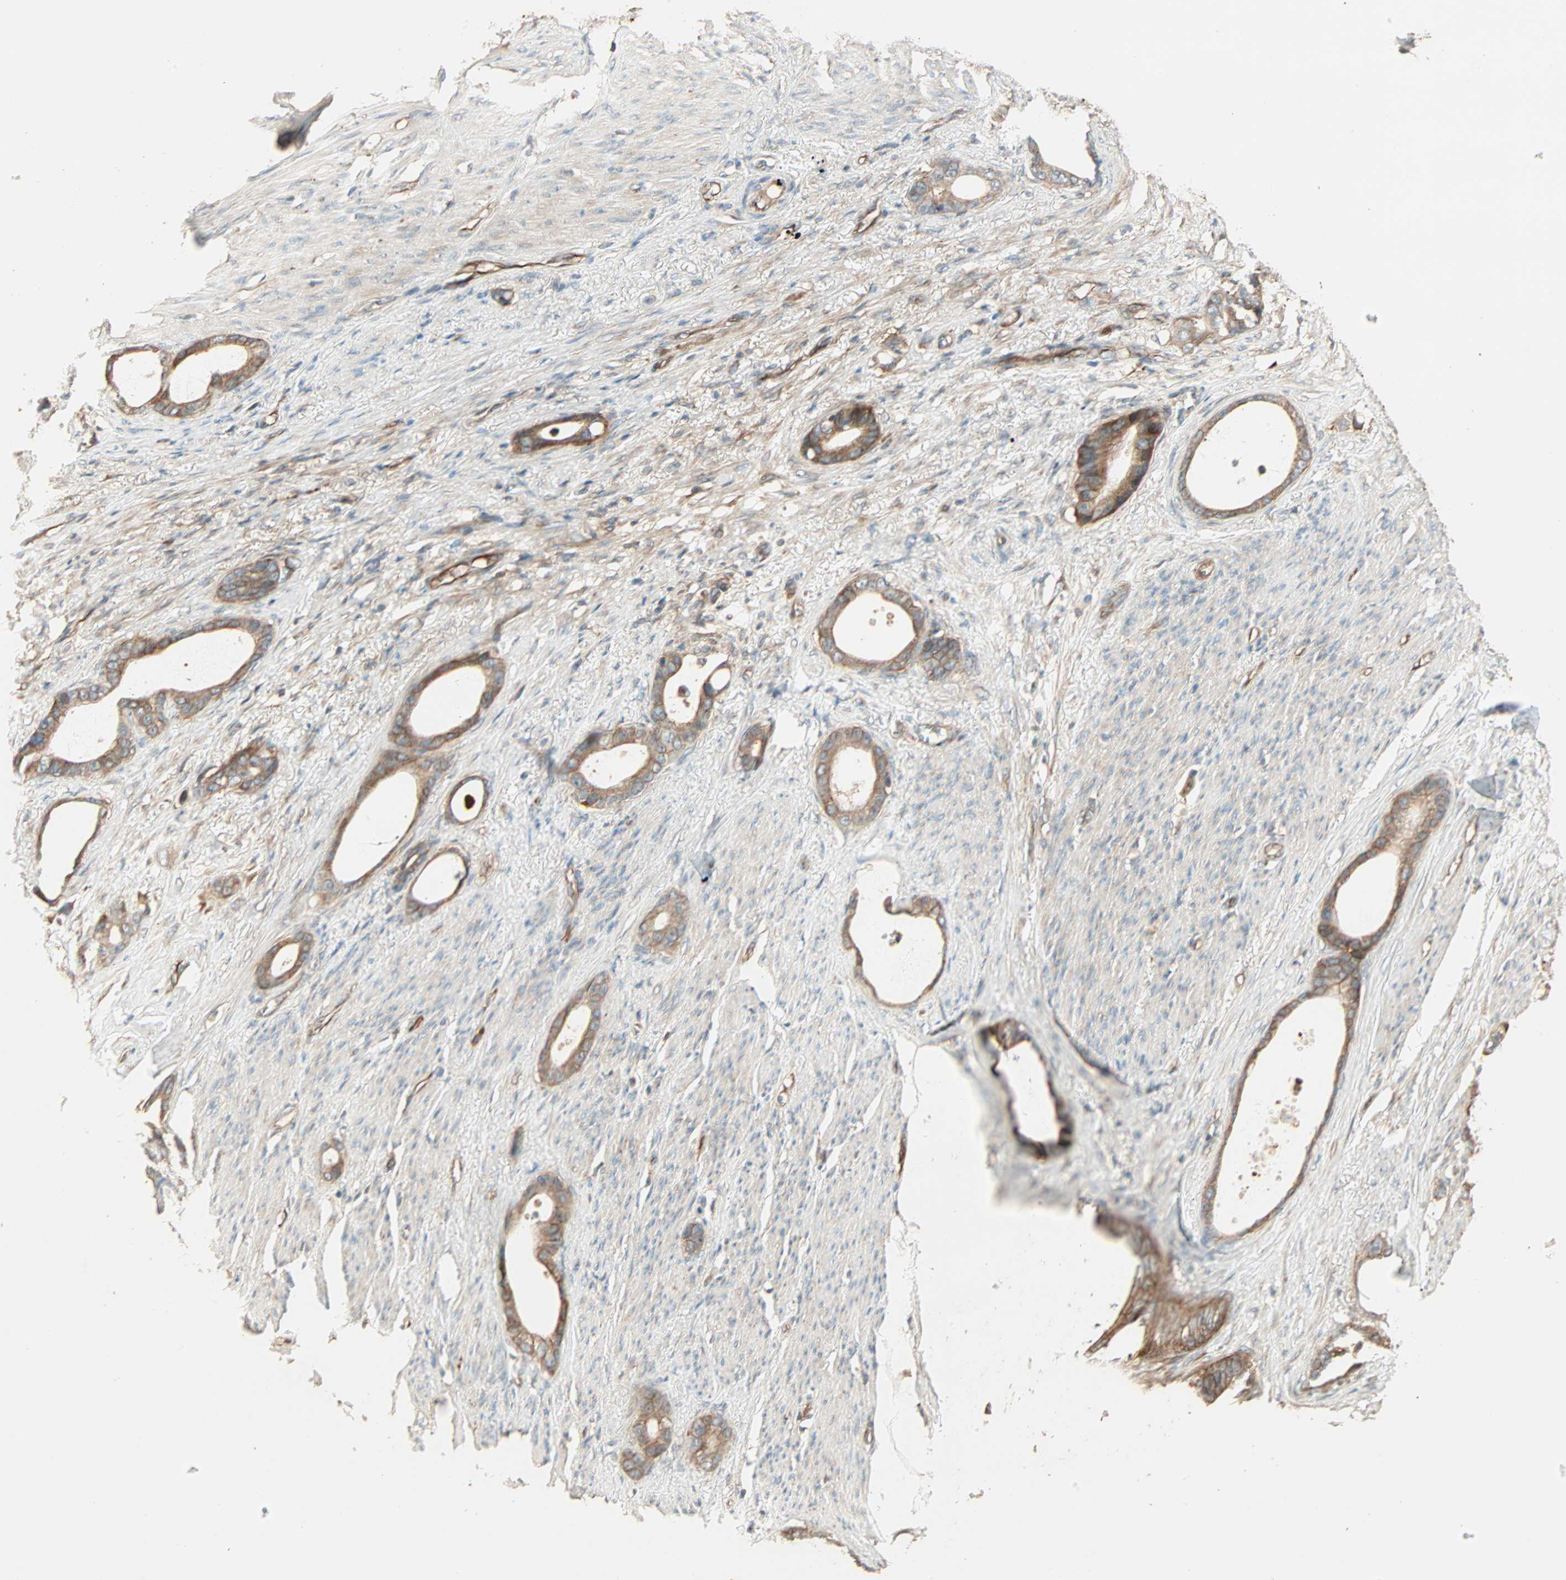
{"staining": {"intensity": "moderate", "quantity": ">75%", "location": "cytoplasmic/membranous"}, "tissue": "stomach cancer", "cell_type": "Tumor cells", "image_type": "cancer", "snomed": [{"axis": "morphology", "description": "Adenocarcinoma, NOS"}, {"axis": "topography", "description": "Stomach"}], "caption": "Tumor cells demonstrate medium levels of moderate cytoplasmic/membranous expression in approximately >75% of cells in adenocarcinoma (stomach).", "gene": "GALK1", "patient": {"sex": "female", "age": 75}}